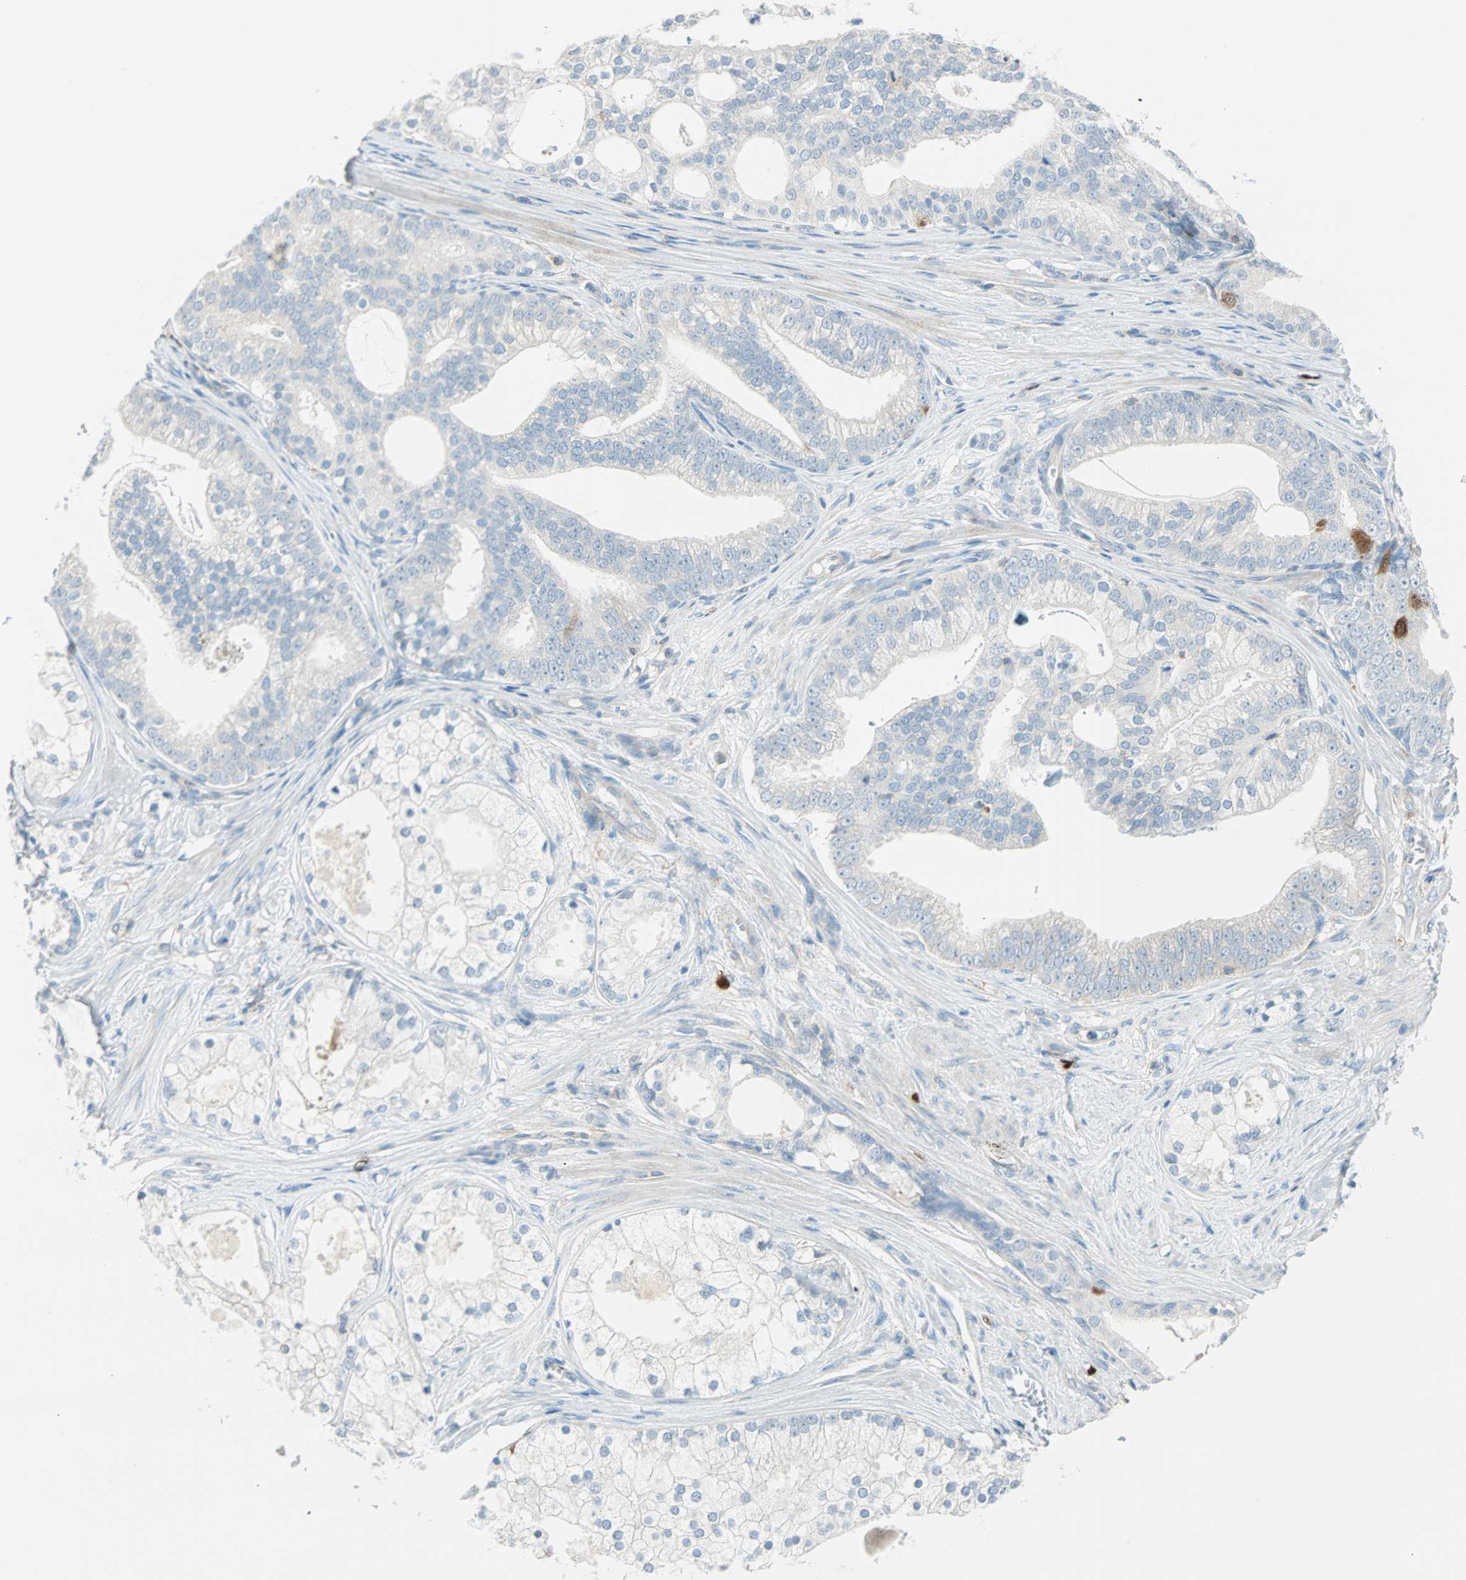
{"staining": {"intensity": "weak", "quantity": "<25%", "location": "cytoplasmic/membranous"}, "tissue": "prostate cancer", "cell_type": "Tumor cells", "image_type": "cancer", "snomed": [{"axis": "morphology", "description": "Adenocarcinoma, Low grade"}, {"axis": "topography", "description": "Prostate"}], "caption": "Prostate low-grade adenocarcinoma was stained to show a protein in brown. There is no significant staining in tumor cells. Brightfield microscopy of IHC stained with DAB (brown) and hematoxylin (blue), captured at high magnification.", "gene": "PTTG1", "patient": {"sex": "male", "age": 58}}